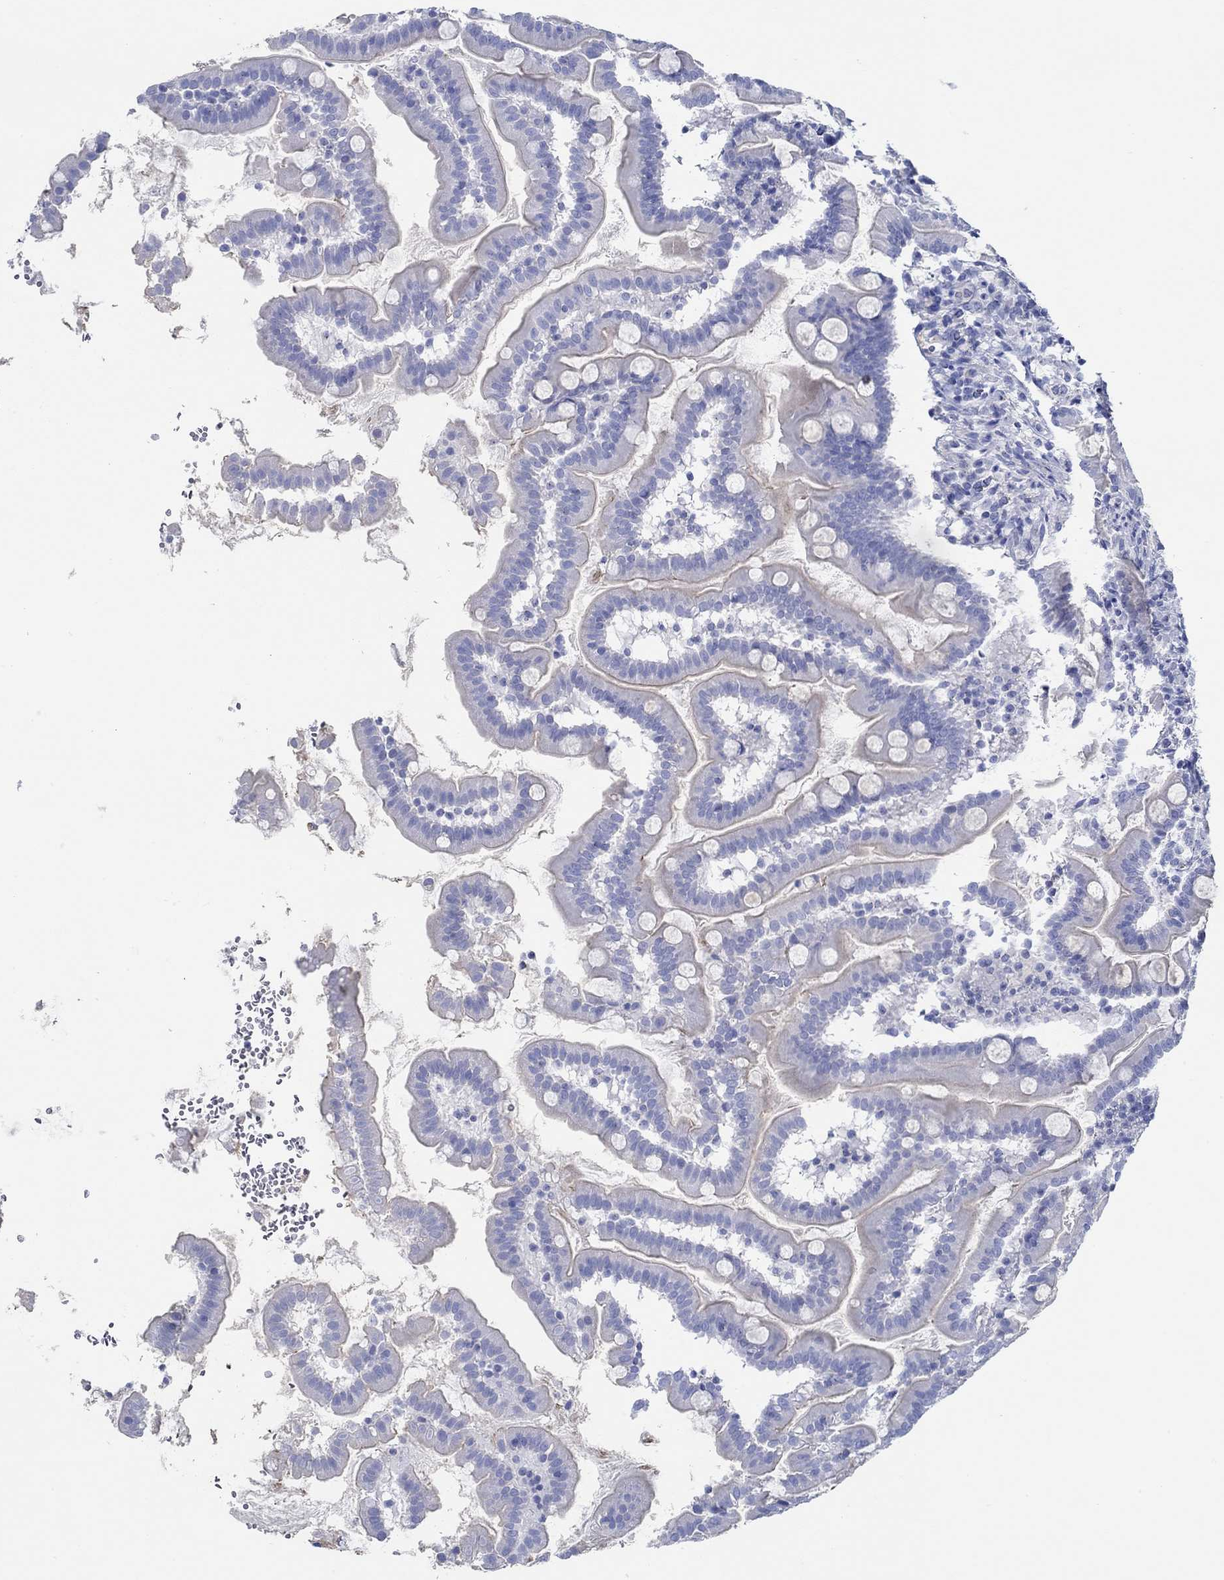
{"staining": {"intensity": "negative", "quantity": "none", "location": "none"}, "tissue": "small intestine", "cell_type": "Glandular cells", "image_type": "normal", "snomed": [{"axis": "morphology", "description": "Normal tissue, NOS"}, {"axis": "topography", "description": "Small intestine"}], "caption": "Human small intestine stained for a protein using immunohistochemistry exhibits no positivity in glandular cells.", "gene": "IGFBP6", "patient": {"sex": "female", "age": 44}}